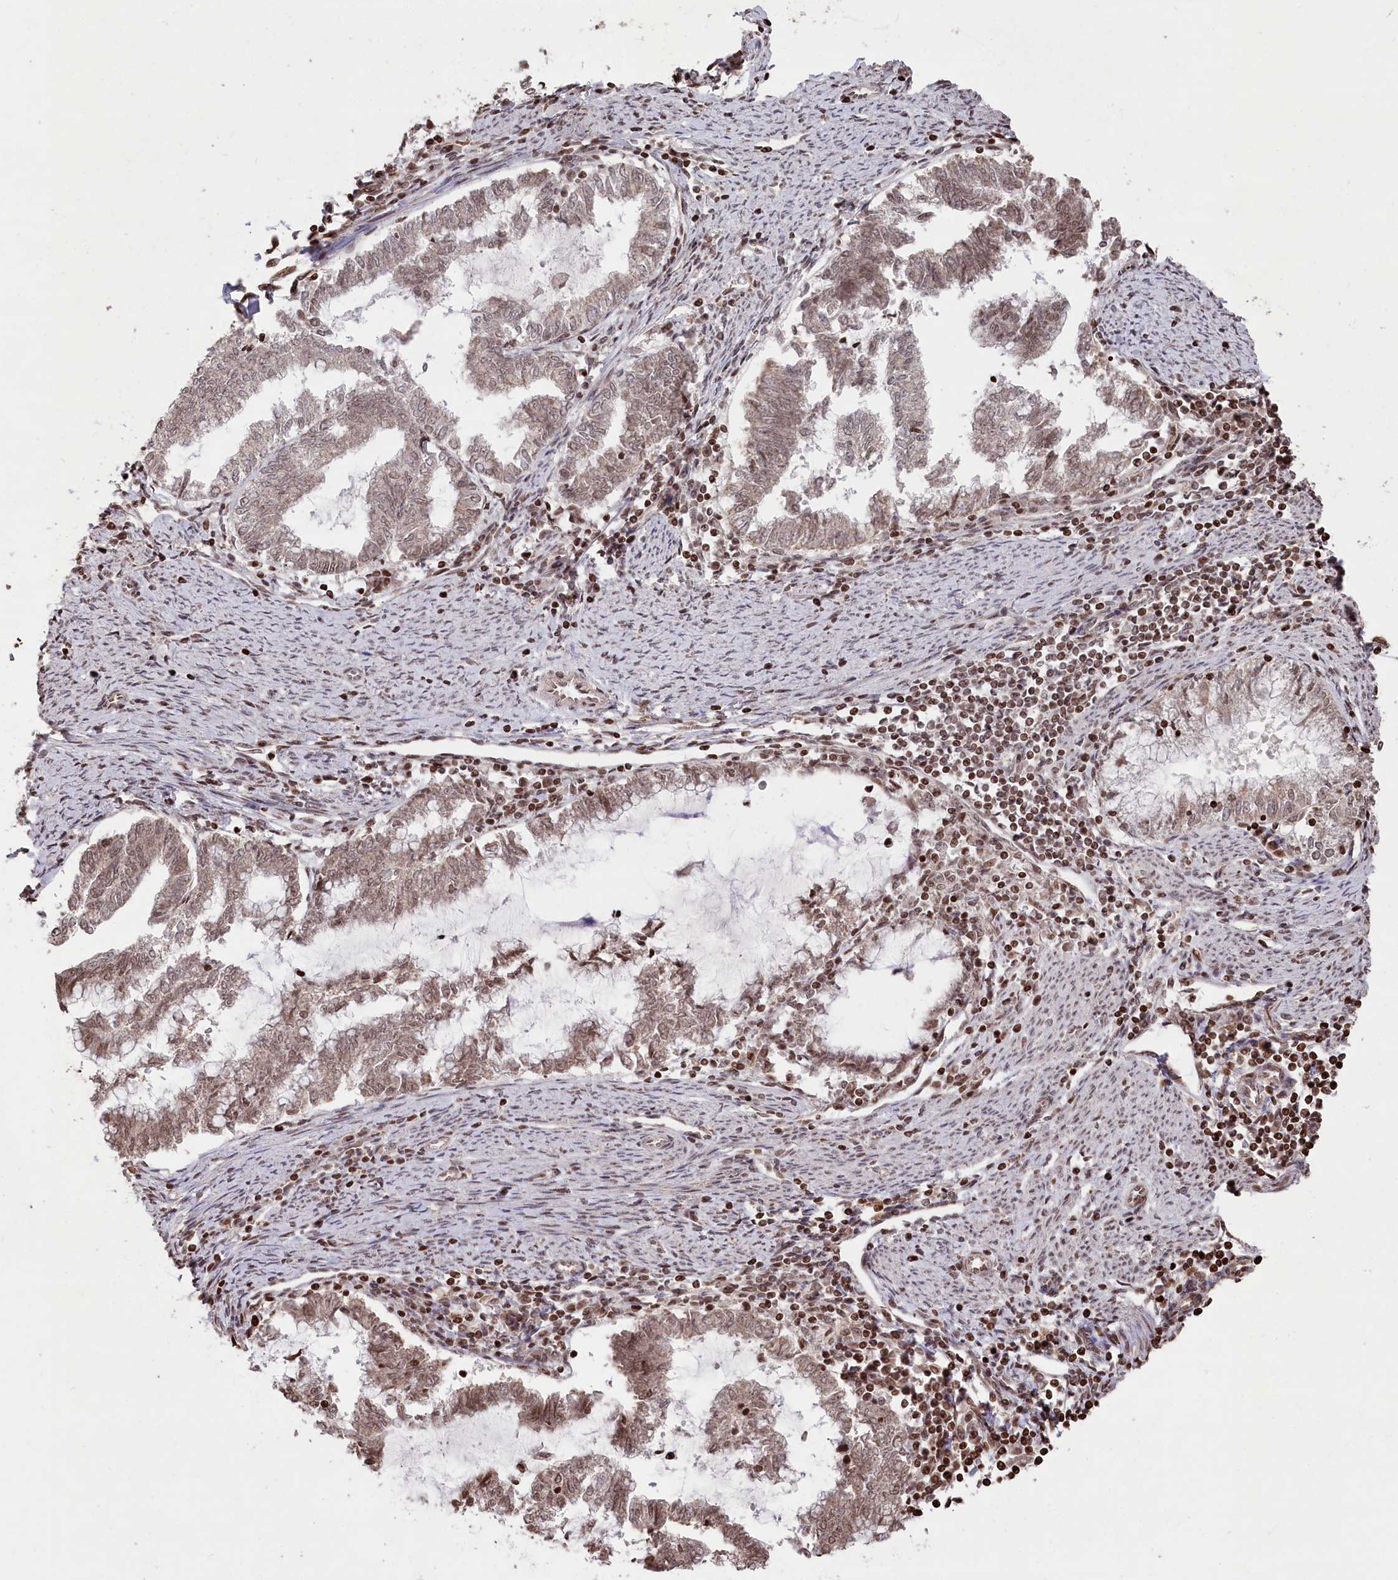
{"staining": {"intensity": "moderate", "quantity": ">75%", "location": "cytoplasmic/membranous,nuclear"}, "tissue": "endometrial cancer", "cell_type": "Tumor cells", "image_type": "cancer", "snomed": [{"axis": "morphology", "description": "Adenocarcinoma, NOS"}, {"axis": "topography", "description": "Endometrium"}], "caption": "IHC micrograph of neoplastic tissue: adenocarcinoma (endometrial) stained using immunohistochemistry (IHC) displays medium levels of moderate protein expression localized specifically in the cytoplasmic/membranous and nuclear of tumor cells, appearing as a cytoplasmic/membranous and nuclear brown color.", "gene": "CCSER2", "patient": {"sex": "female", "age": 79}}